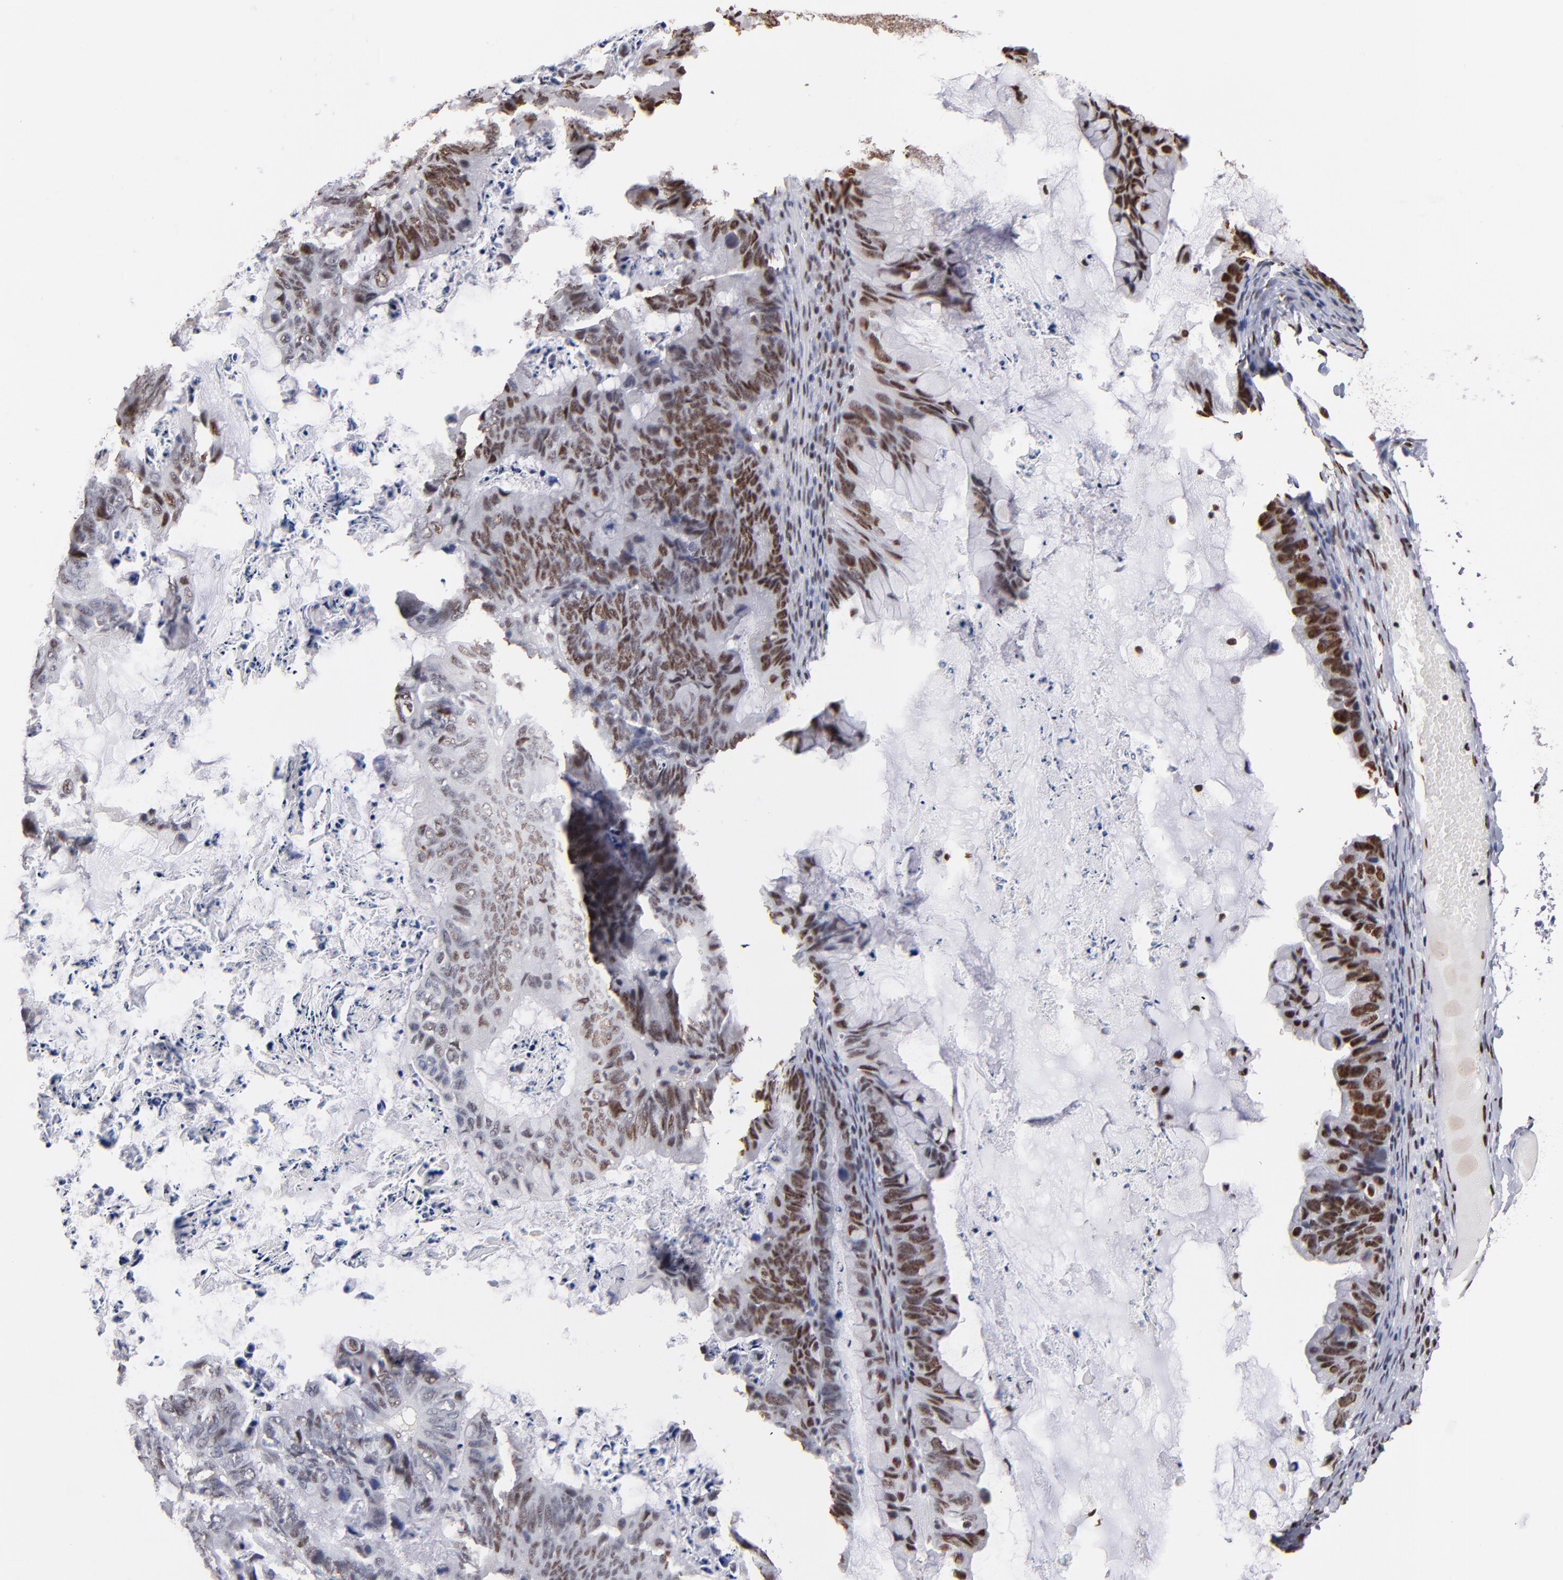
{"staining": {"intensity": "strong", "quantity": ">75%", "location": "cytoplasmic/membranous,nuclear"}, "tissue": "ovarian cancer", "cell_type": "Tumor cells", "image_type": "cancer", "snomed": [{"axis": "morphology", "description": "Cystadenocarcinoma, mucinous, NOS"}, {"axis": "topography", "description": "Ovary"}], "caption": "Immunohistochemical staining of ovarian mucinous cystadenocarcinoma demonstrates strong cytoplasmic/membranous and nuclear protein expression in about >75% of tumor cells. (DAB IHC, brown staining for protein, blue staining for nuclei).", "gene": "MN1", "patient": {"sex": "female", "age": 36}}